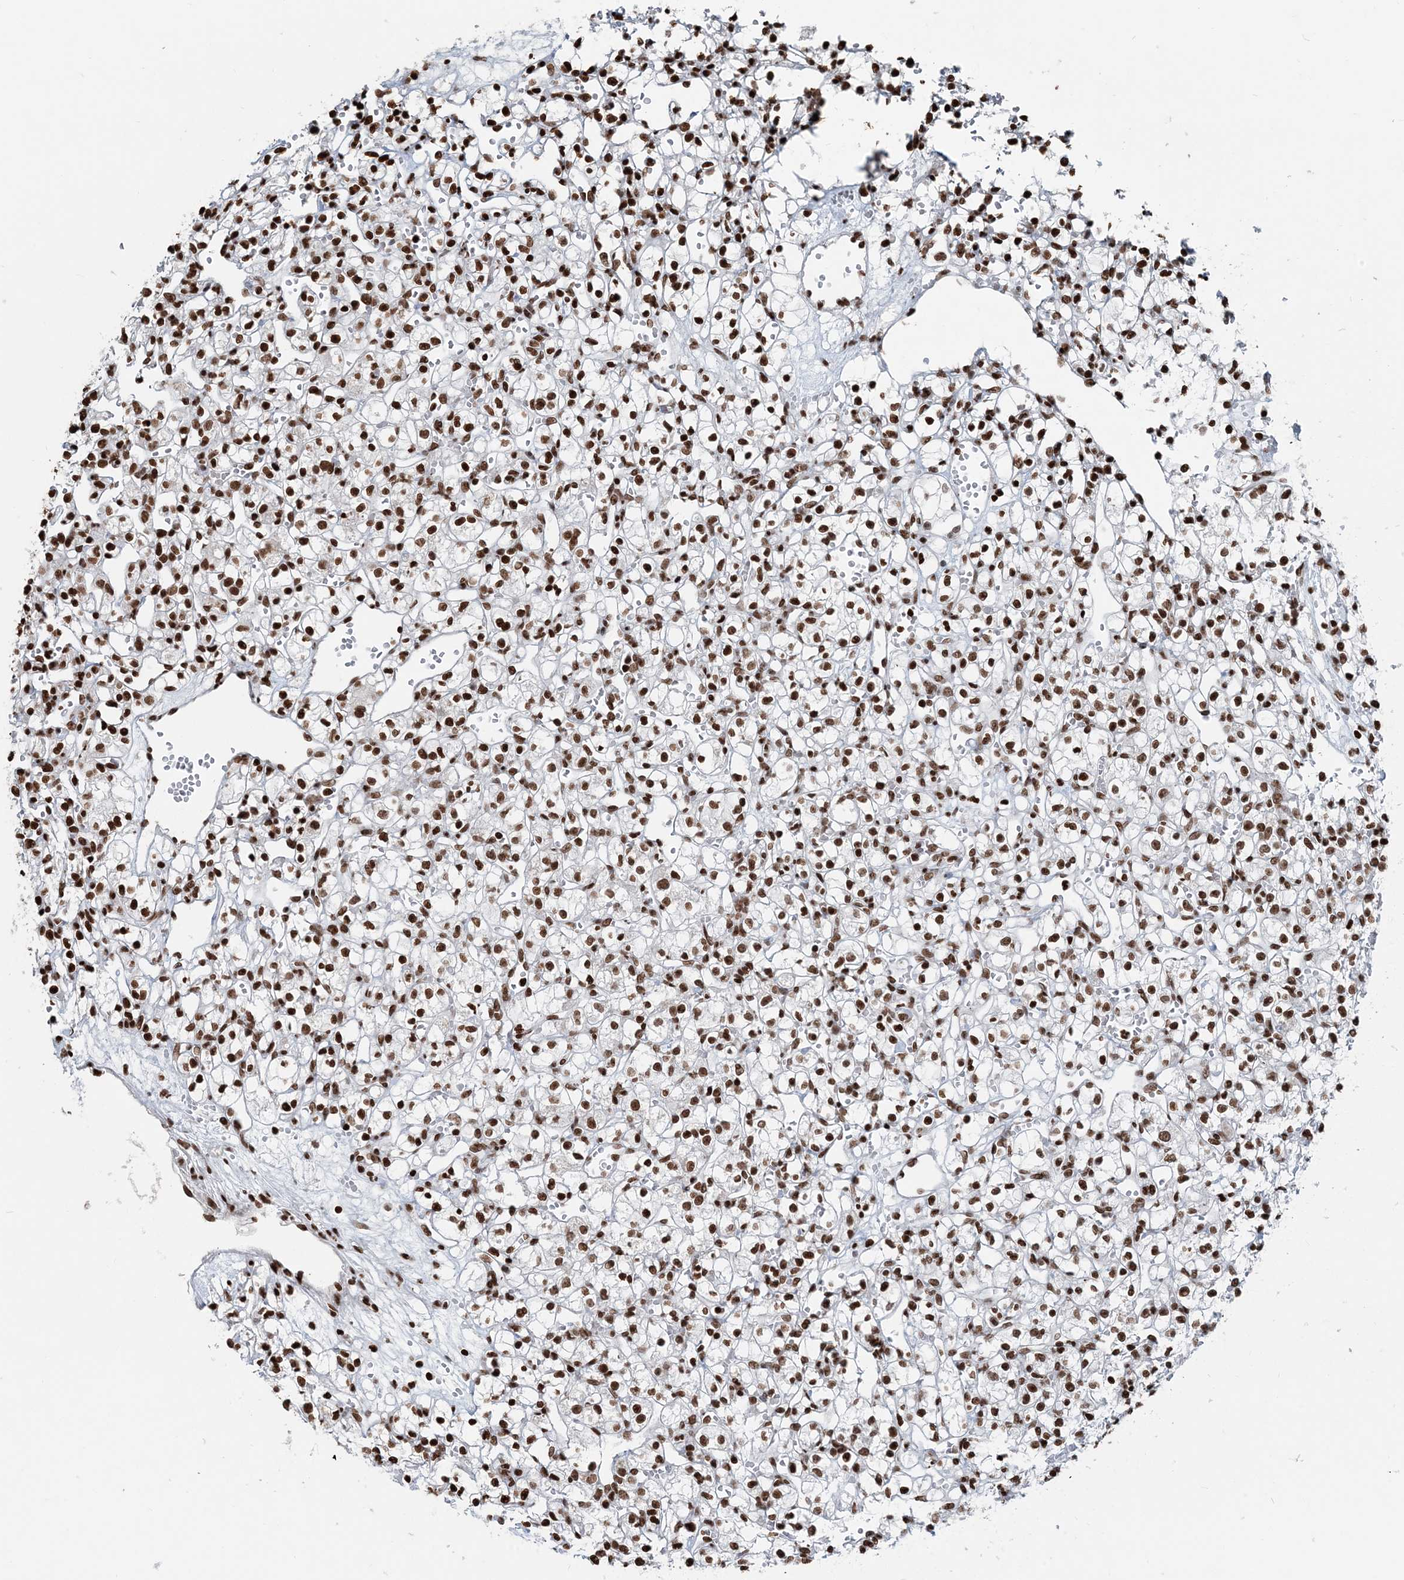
{"staining": {"intensity": "strong", "quantity": ">75%", "location": "nuclear"}, "tissue": "renal cancer", "cell_type": "Tumor cells", "image_type": "cancer", "snomed": [{"axis": "morphology", "description": "Adenocarcinoma, NOS"}, {"axis": "topography", "description": "Kidney"}], "caption": "The micrograph shows immunohistochemical staining of renal cancer (adenocarcinoma). There is strong nuclear positivity is identified in about >75% of tumor cells.", "gene": "H3-3B", "patient": {"sex": "female", "age": 59}}